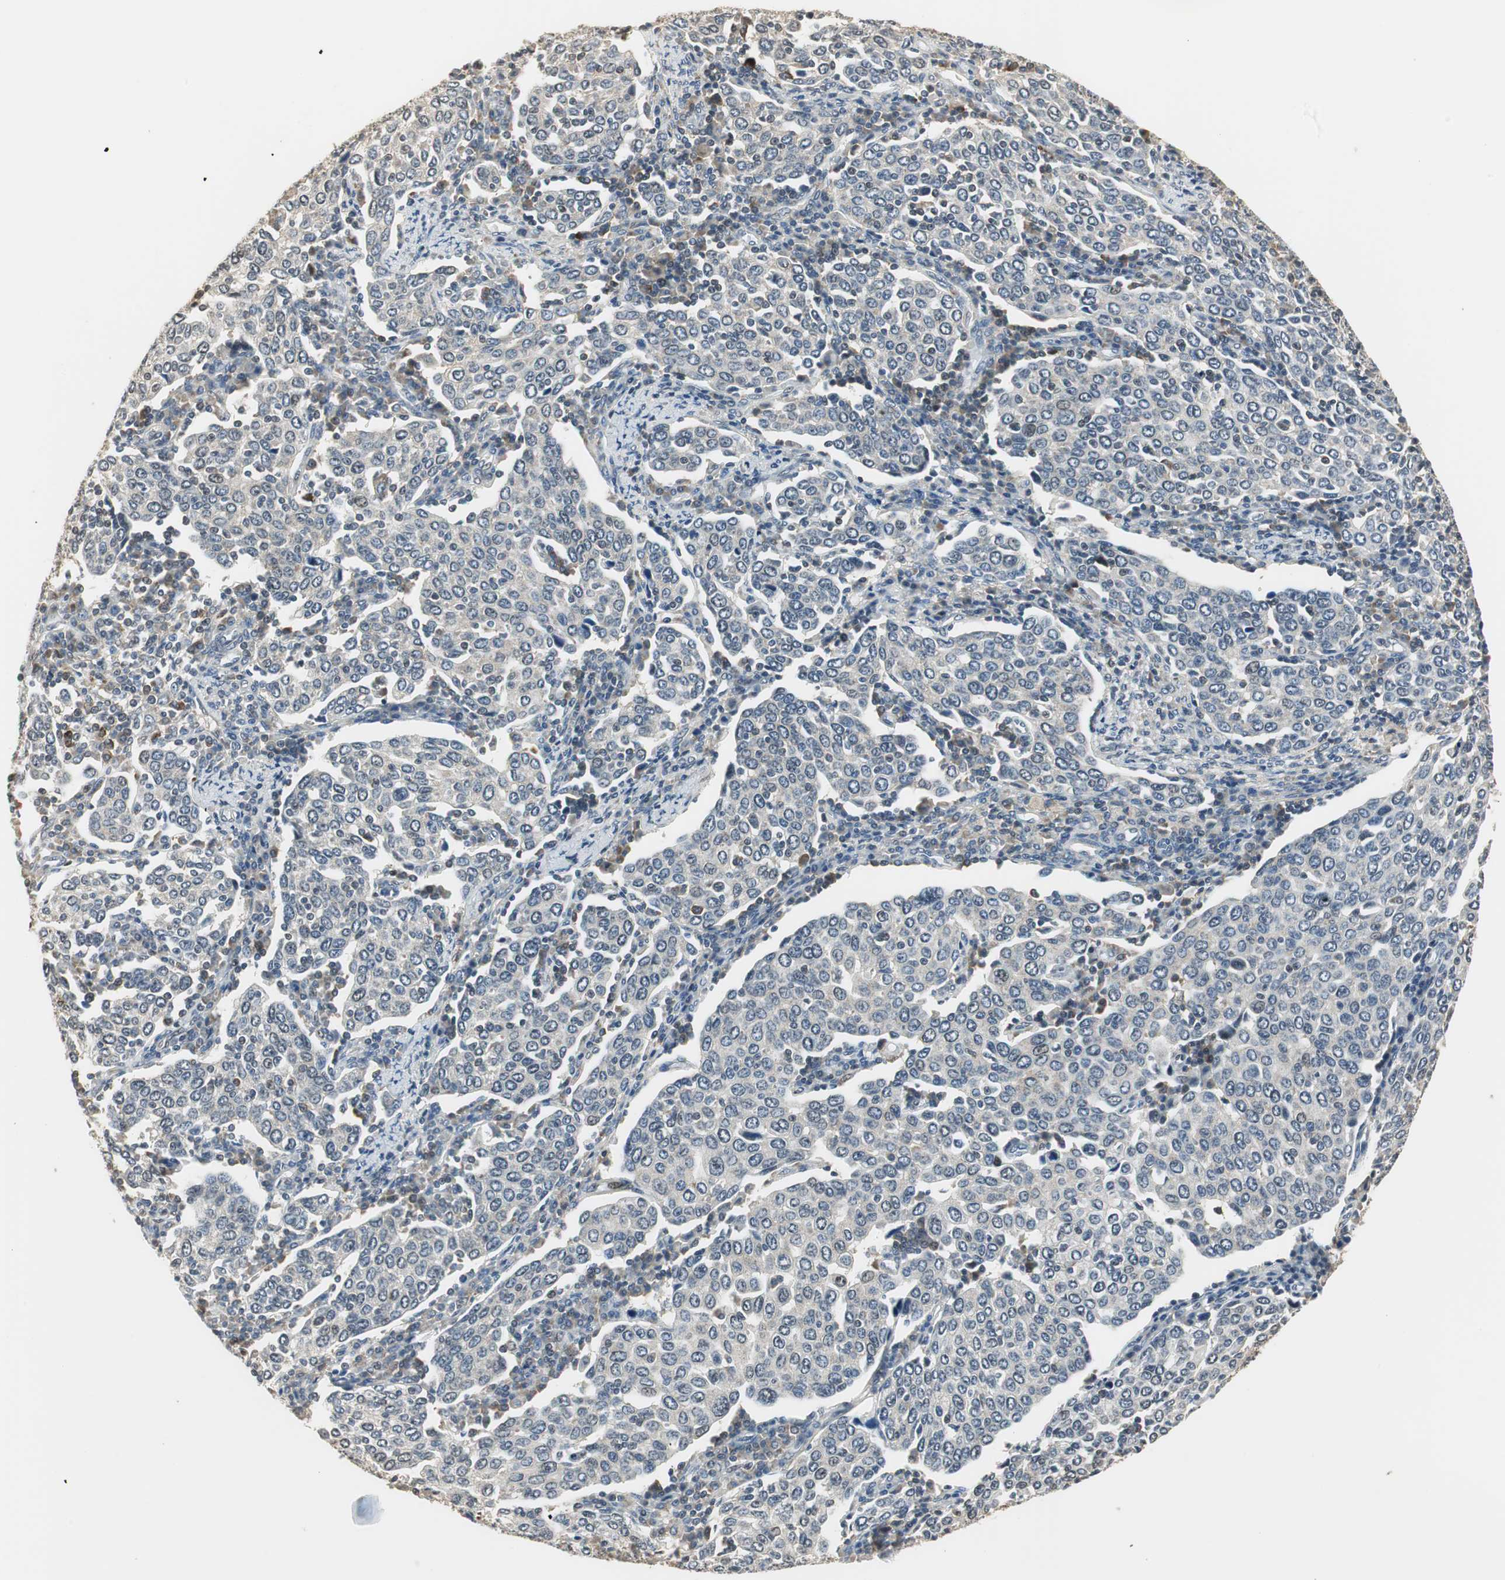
{"staining": {"intensity": "negative", "quantity": "none", "location": "none"}, "tissue": "cervical cancer", "cell_type": "Tumor cells", "image_type": "cancer", "snomed": [{"axis": "morphology", "description": "Squamous cell carcinoma, NOS"}, {"axis": "topography", "description": "Cervix"}], "caption": "Cervical cancer stained for a protein using immunohistochemistry (IHC) shows no positivity tumor cells.", "gene": "CCT5", "patient": {"sex": "female", "age": 40}}